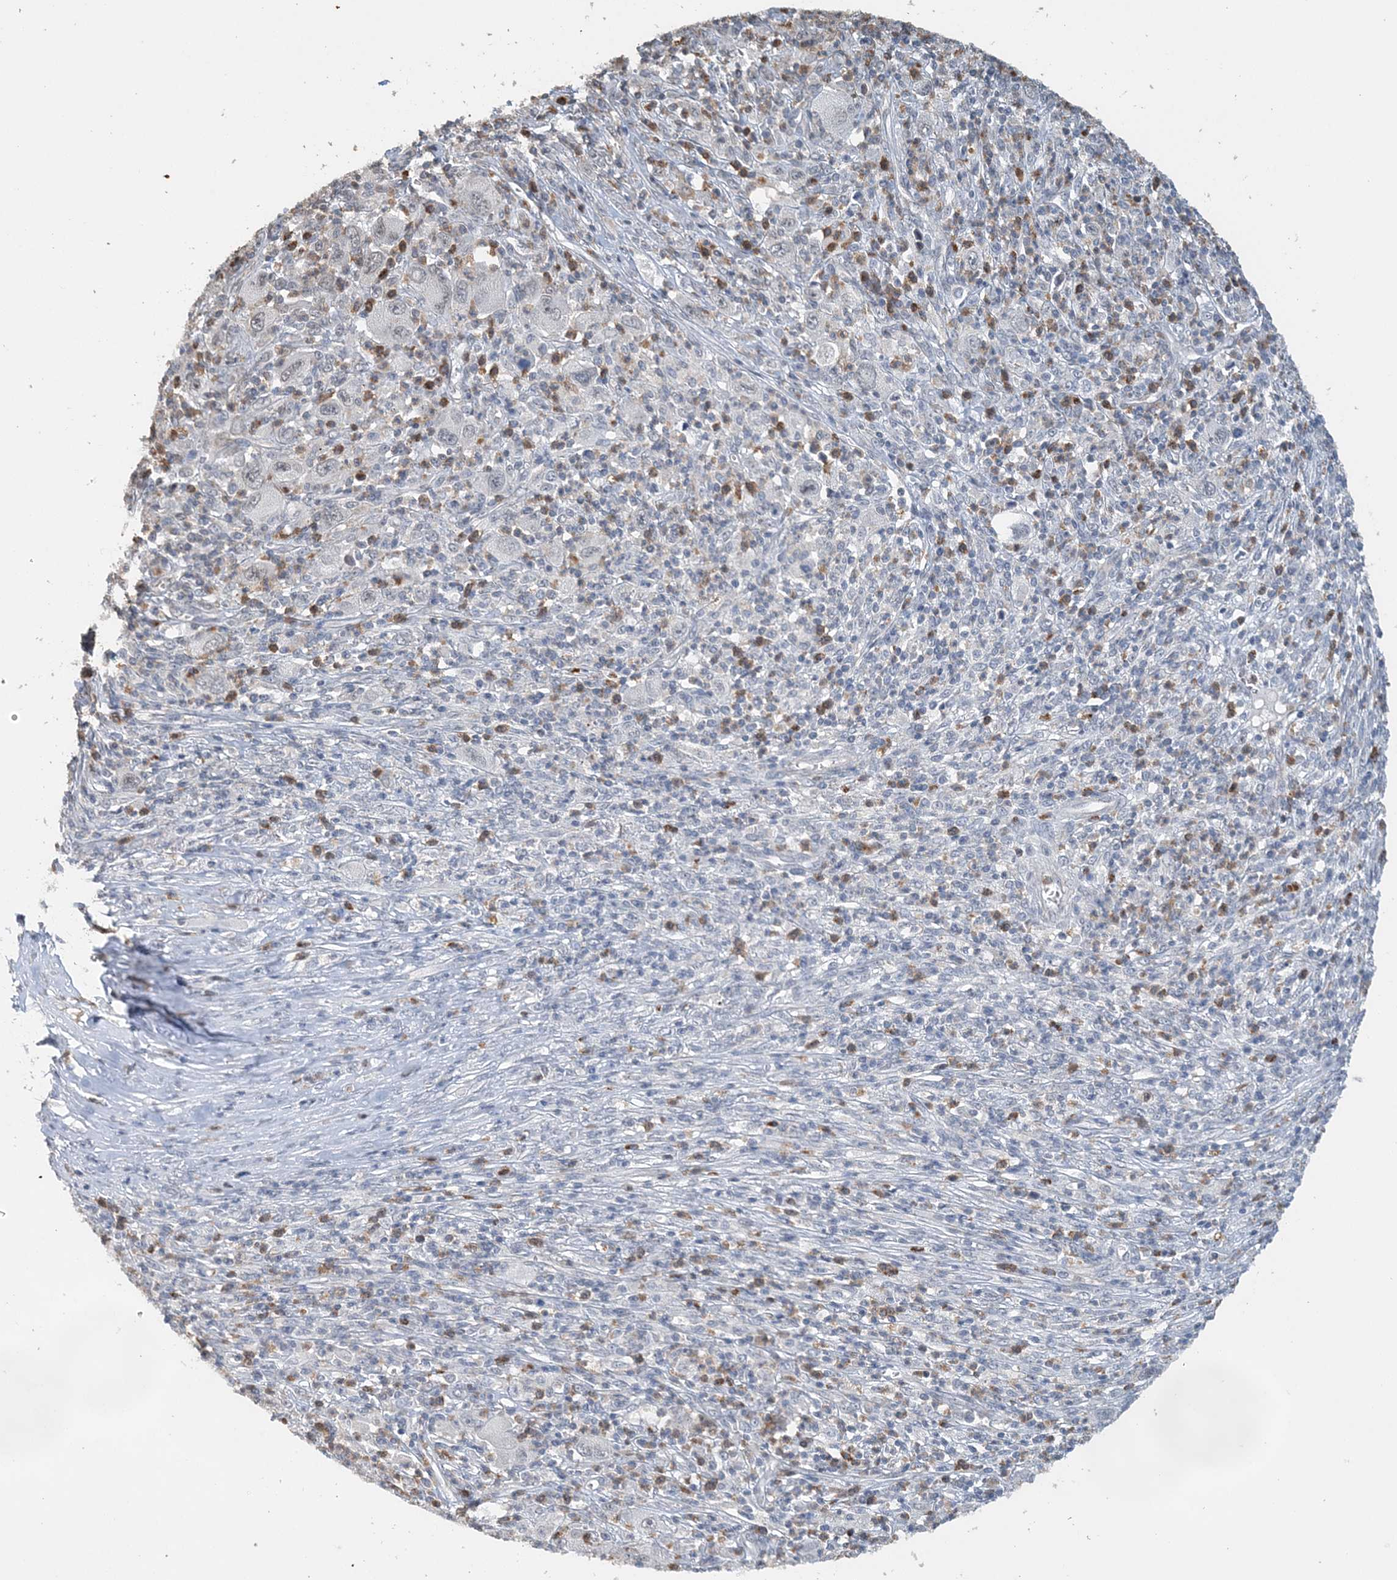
{"staining": {"intensity": "negative", "quantity": "none", "location": "none"}, "tissue": "melanoma", "cell_type": "Tumor cells", "image_type": "cancer", "snomed": [{"axis": "morphology", "description": "Malignant melanoma, Metastatic site"}, {"axis": "topography", "description": "Skin"}], "caption": "The micrograph shows no significant staining in tumor cells of melanoma.", "gene": "FAM110A", "patient": {"sex": "female", "age": 56}}